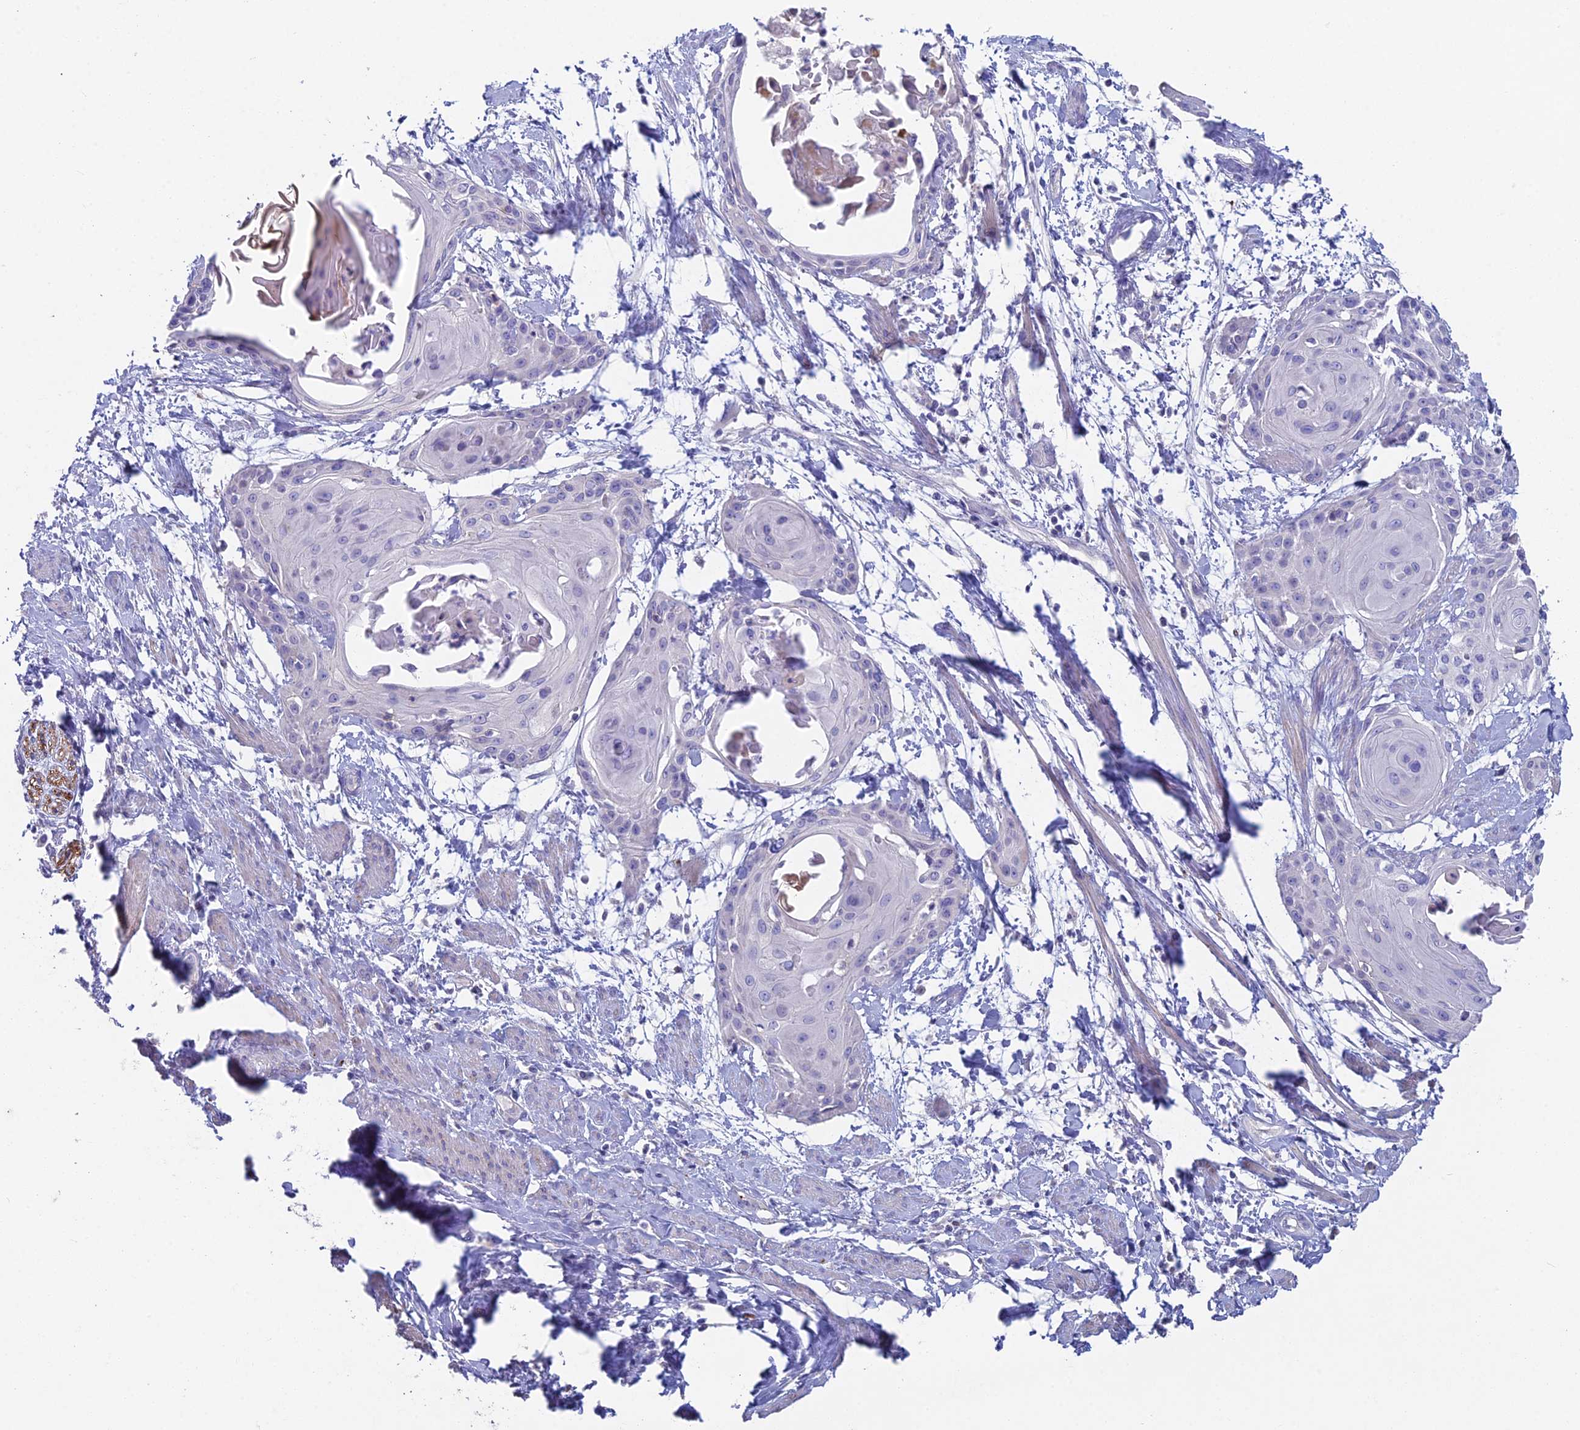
{"staining": {"intensity": "negative", "quantity": "none", "location": "none"}, "tissue": "cervical cancer", "cell_type": "Tumor cells", "image_type": "cancer", "snomed": [{"axis": "morphology", "description": "Squamous cell carcinoma, NOS"}, {"axis": "topography", "description": "Cervix"}], "caption": "DAB immunohistochemical staining of human cervical cancer (squamous cell carcinoma) shows no significant positivity in tumor cells.", "gene": "NCAM1", "patient": {"sex": "female", "age": 57}}